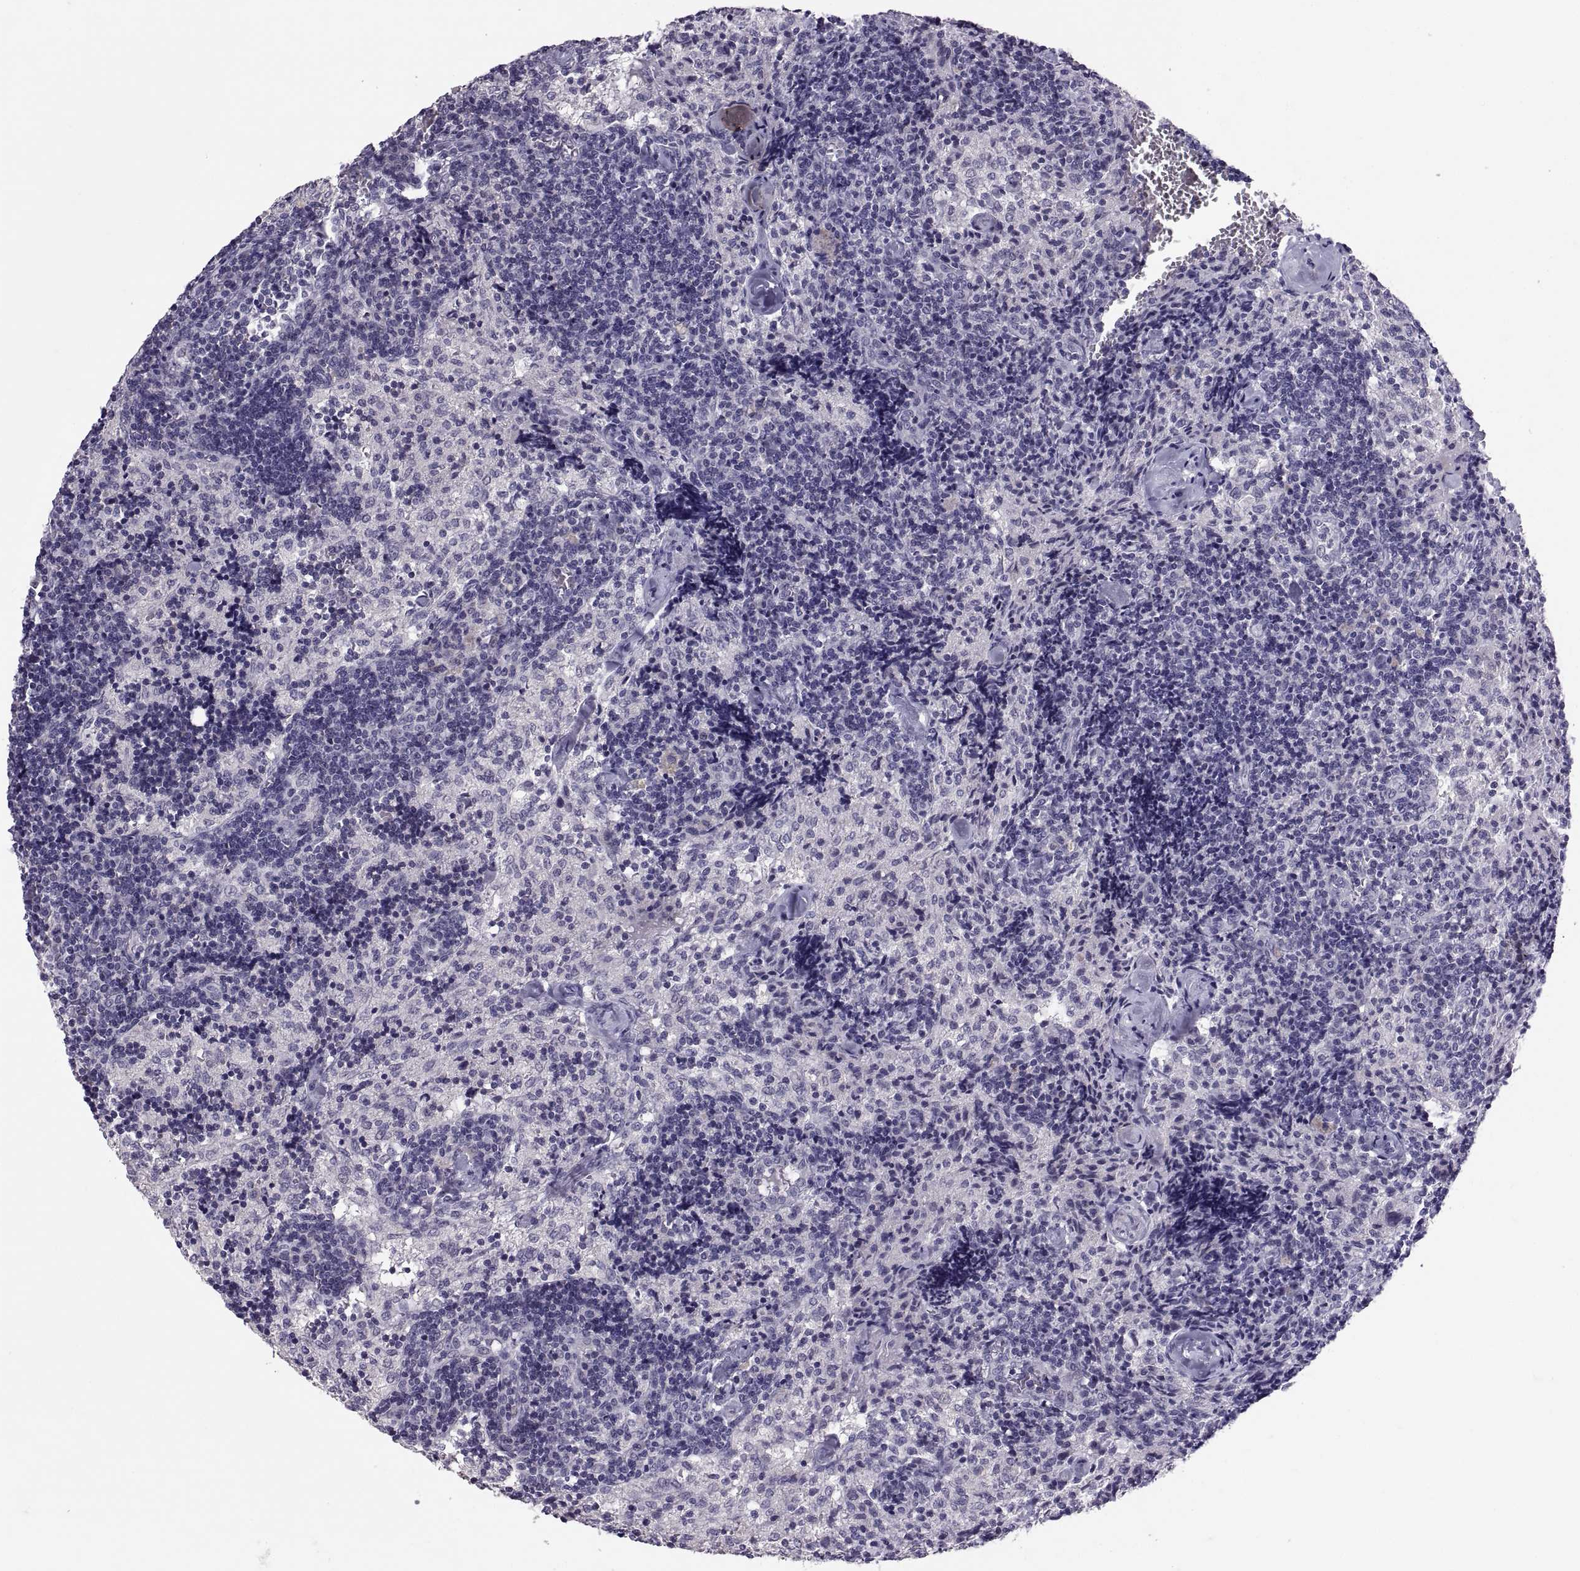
{"staining": {"intensity": "negative", "quantity": "none", "location": "none"}, "tissue": "lymph node", "cell_type": "Germinal center cells", "image_type": "normal", "snomed": [{"axis": "morphology", "description": "Normal tissue, NOS"}, {"axis": "topography", "description": "Lymph node"}], "caption": "Immunohistochemistry (IHC) of unremarkable lymph node displays no staining in germinal center cells. (Stains: DAB (3,3'-diaminobenzidine) immunohistochemistry (IHC) with hematoxylin counter stain, Microscopy: brightfield microscopy at high magnification).", "gene": "PTN", "patient": {"sex": "female", "age": 52}}